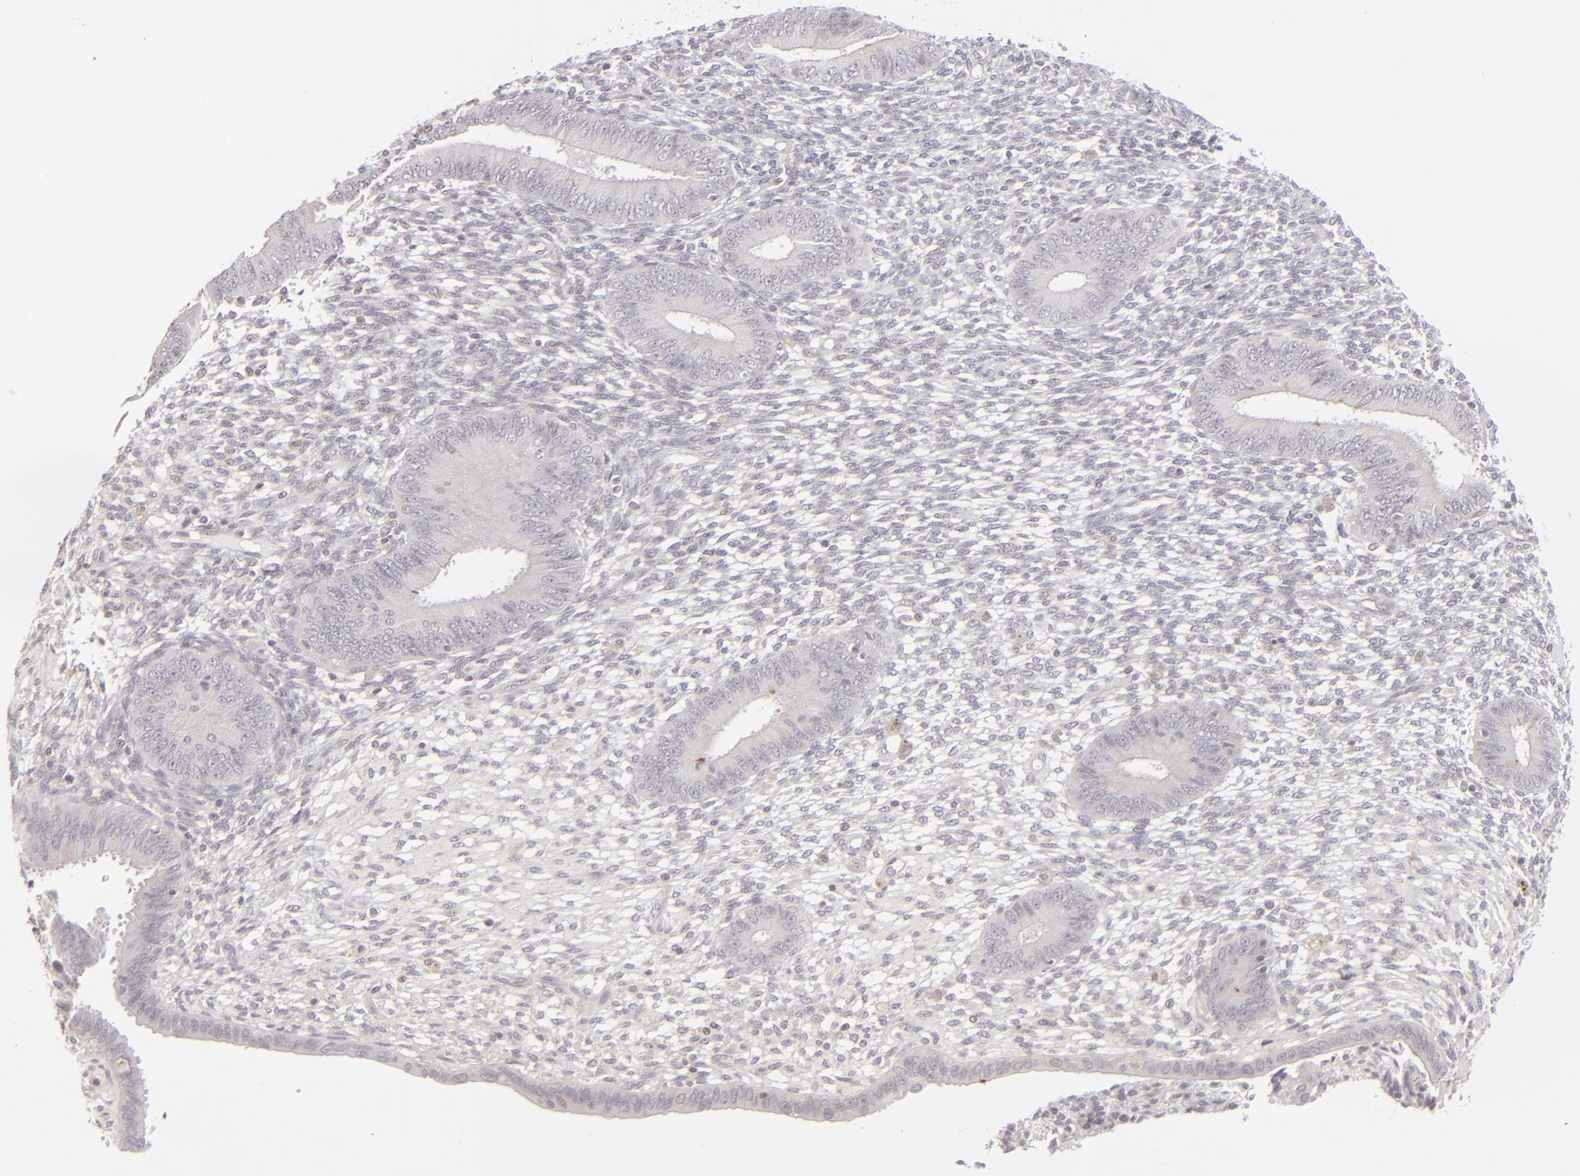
{"staining": {"intensity": "negative", "quantity": "none", "location": "none"}, "tissue": "endometrium", "cell_type": "Cells in endometrial stroma", "image_type": "normal", "snomed": [{"axis": "morphology", "description": "Normal tissue, NOS"}, {"axis": "topography", "description": "Endometrium"}], "caption": "DAB immunohistochemical staining of normal human endometrium exhibits no significant expression in cells in endometrial stroma.", "gene": "CLDN2", "patient": {"sex": "female", "age": 42}}